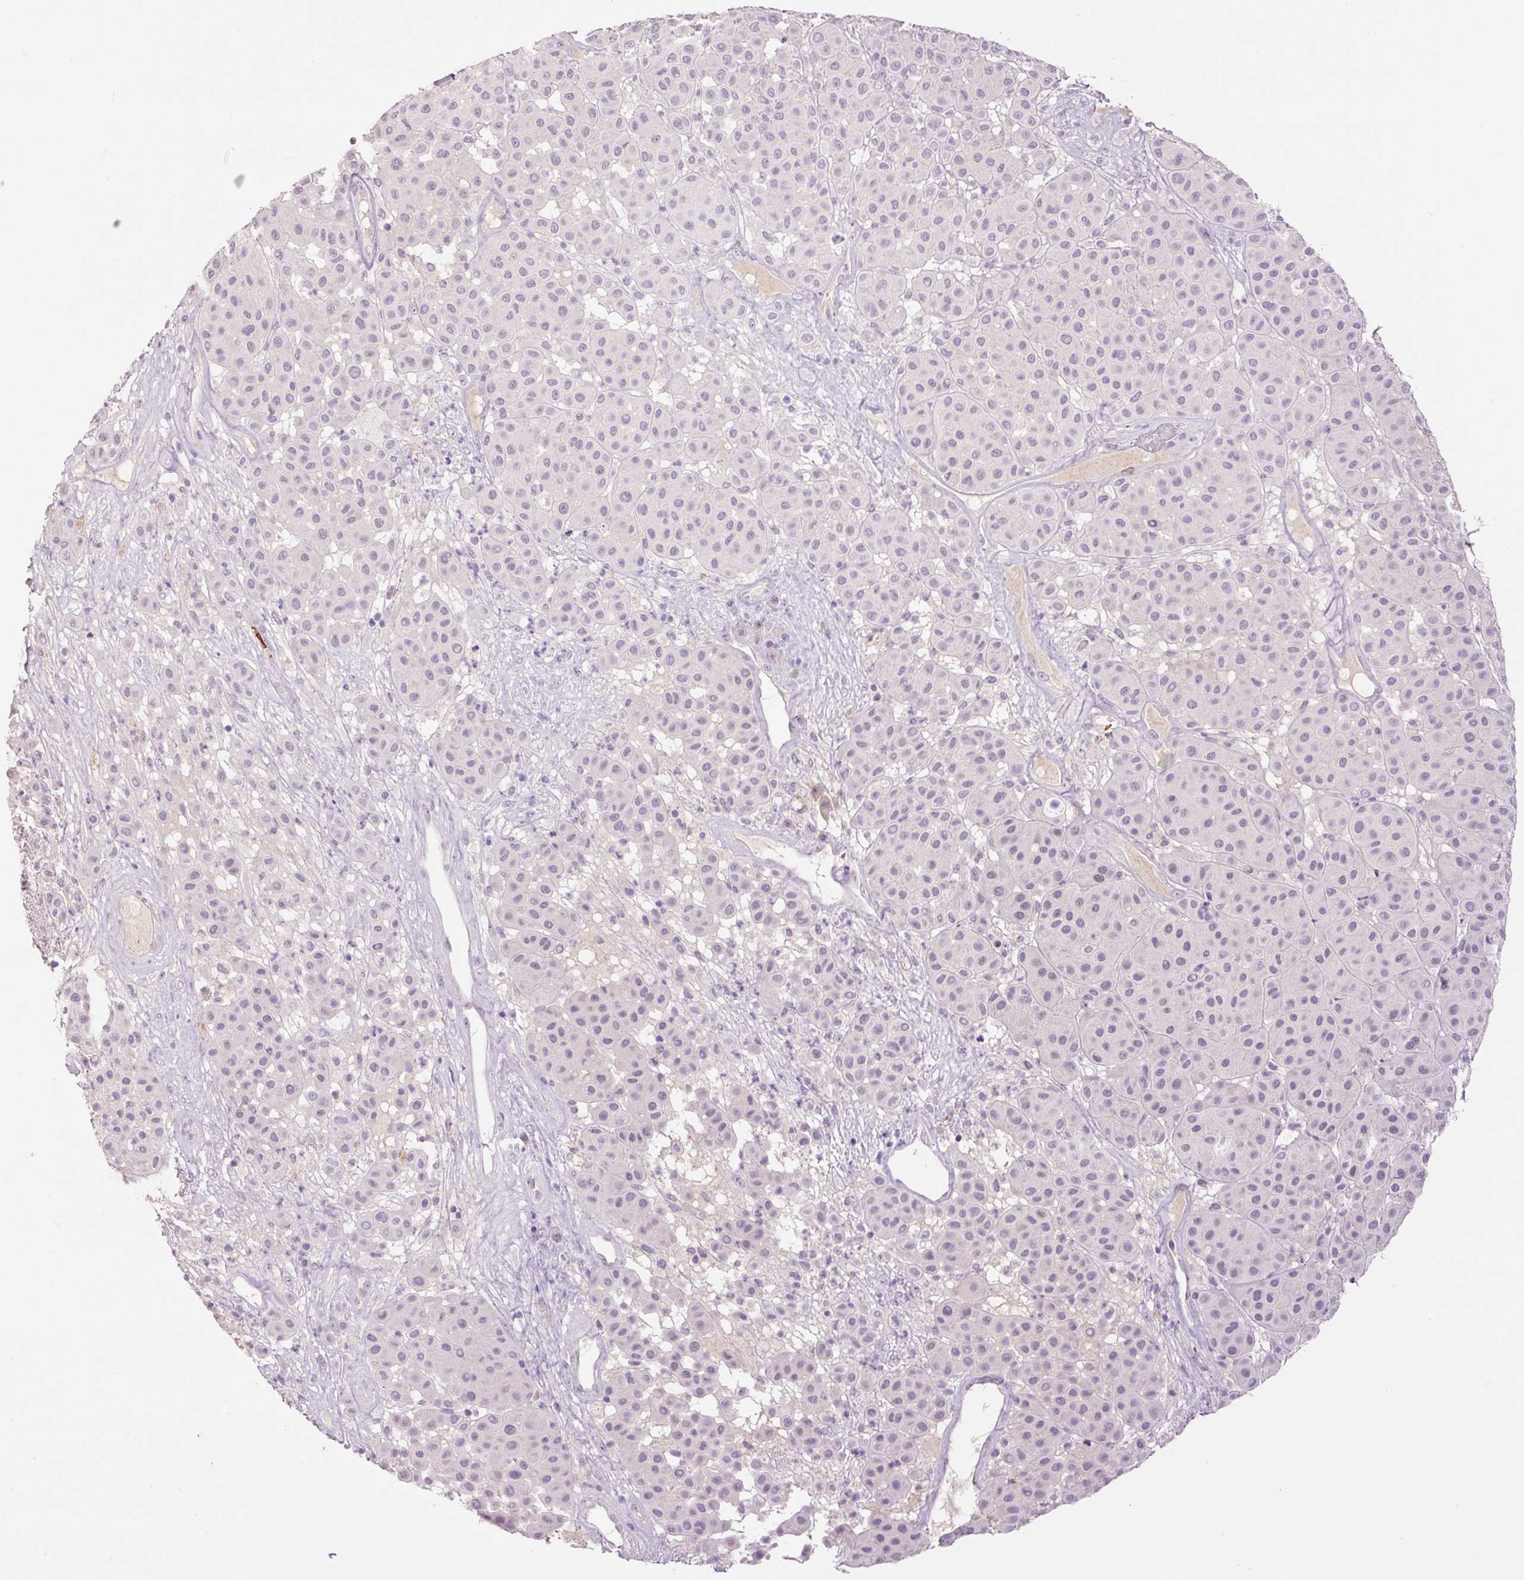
{"staining": {"intensity": "negative", "quantity": "none", "location": "none"}, "tissue": "melanoma", "cell_type": "Tumor cells", "image_type": "cancer", "snomed": [{"axis": "morphology", "description": "Malignant melanoma, Metastatic site"}, {"axis": "topography", "description": "Smooth muscle"}], "caption": "Immunohistochemical staining of human malignant melanoma (metastatic site) exhibits no significant staining in tumor cells.", "gene": "LY6G6D", "patient": {"sex": "male", "age": 41}}